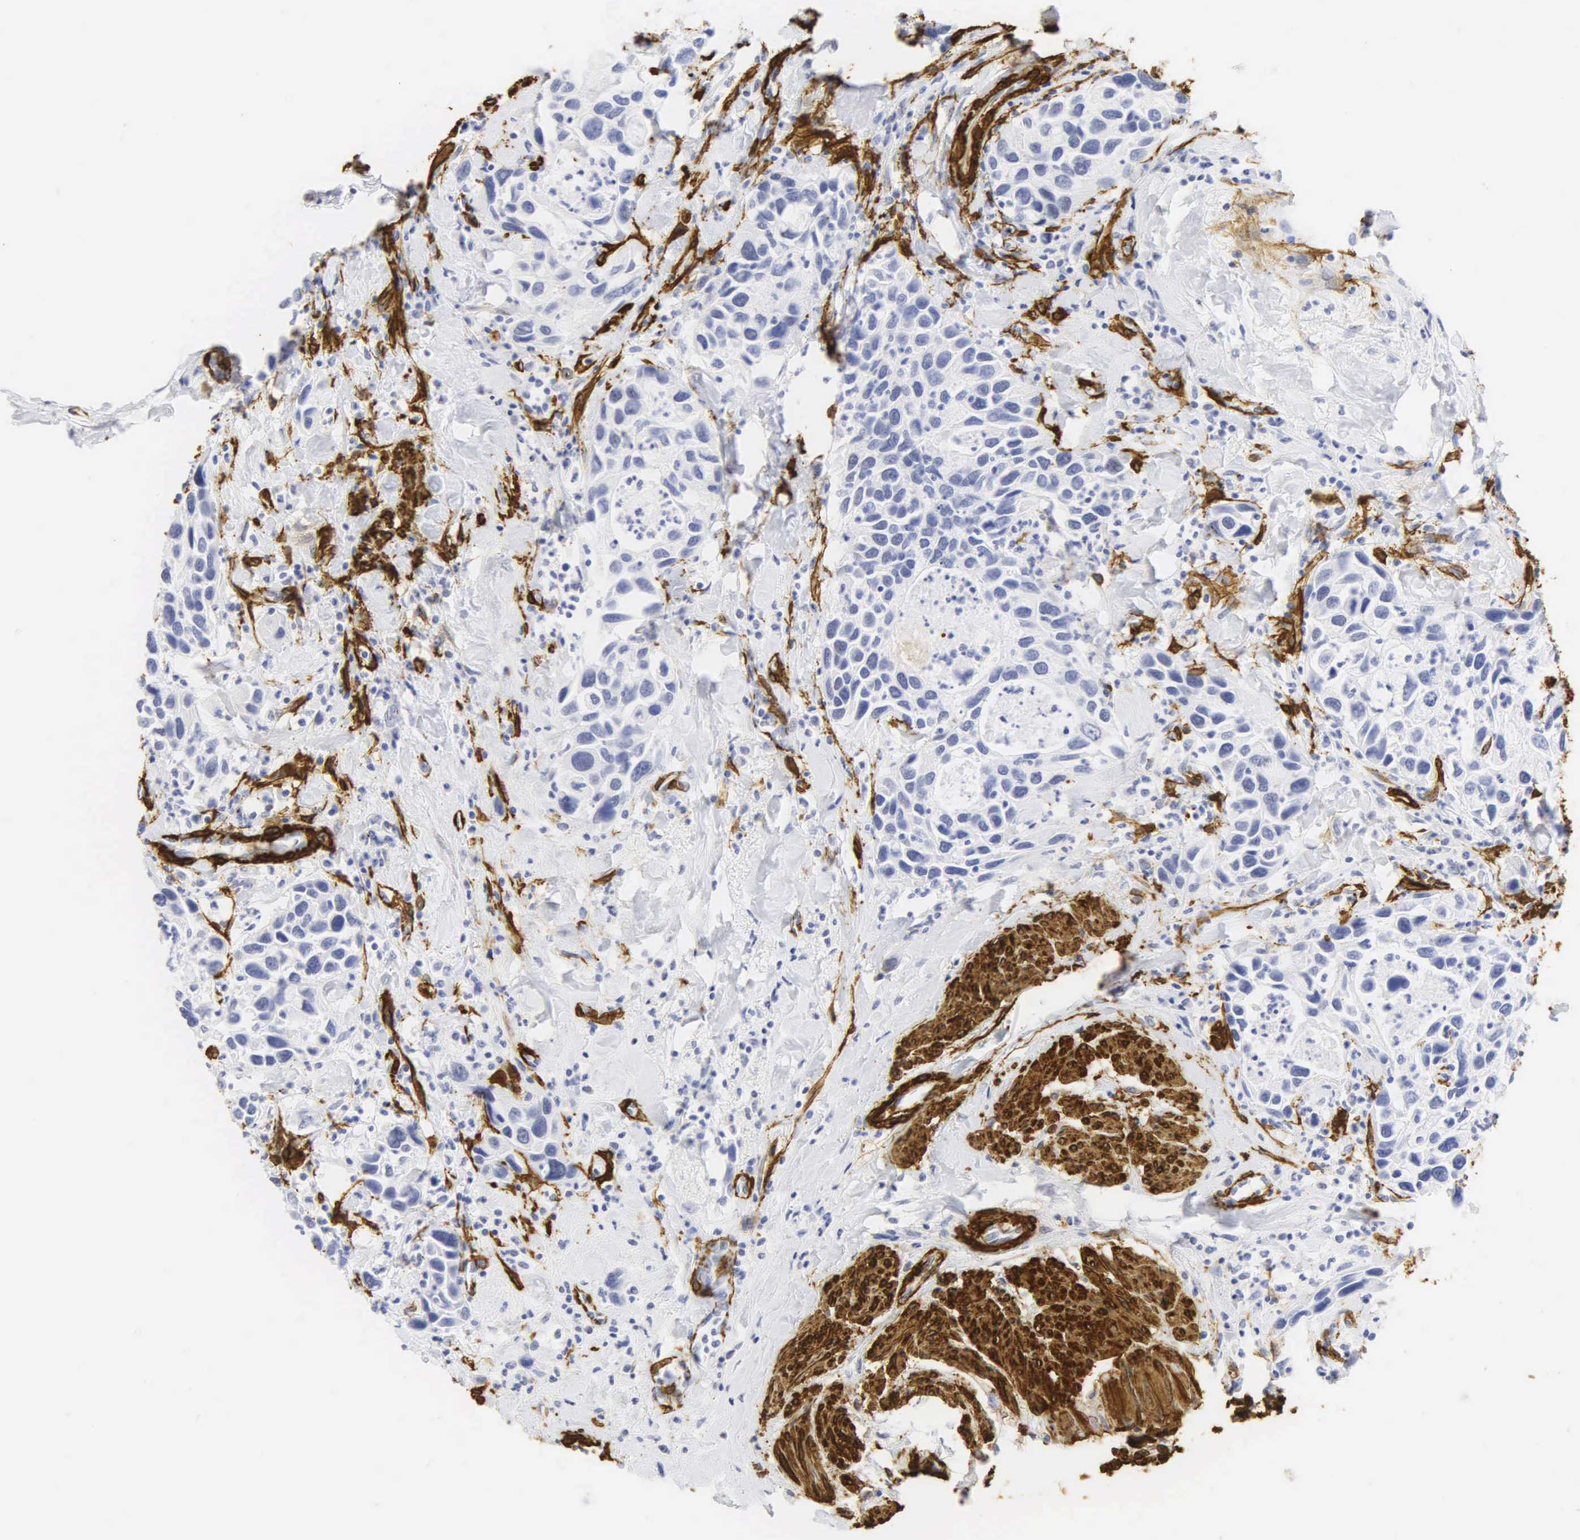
{"staining": {"intensity": "negative", "quantity": "none", "location": "none"}, "tissue": "urothelial cancer", "cell_type": "Tumor cells", "image_type": "cancer", "snomed": [{"axis": "morphology", "description": "Urothelial carcinoma, High grade"}, {"axis": "topography", "description": "Urinary bladder"}], "caption": "The photomicrograph displays no significant expression in tumor cells of urothelial carcinoma (high-grade).", "gene": "ACTA2", "patient": {"sex": "male", "age": 66}}